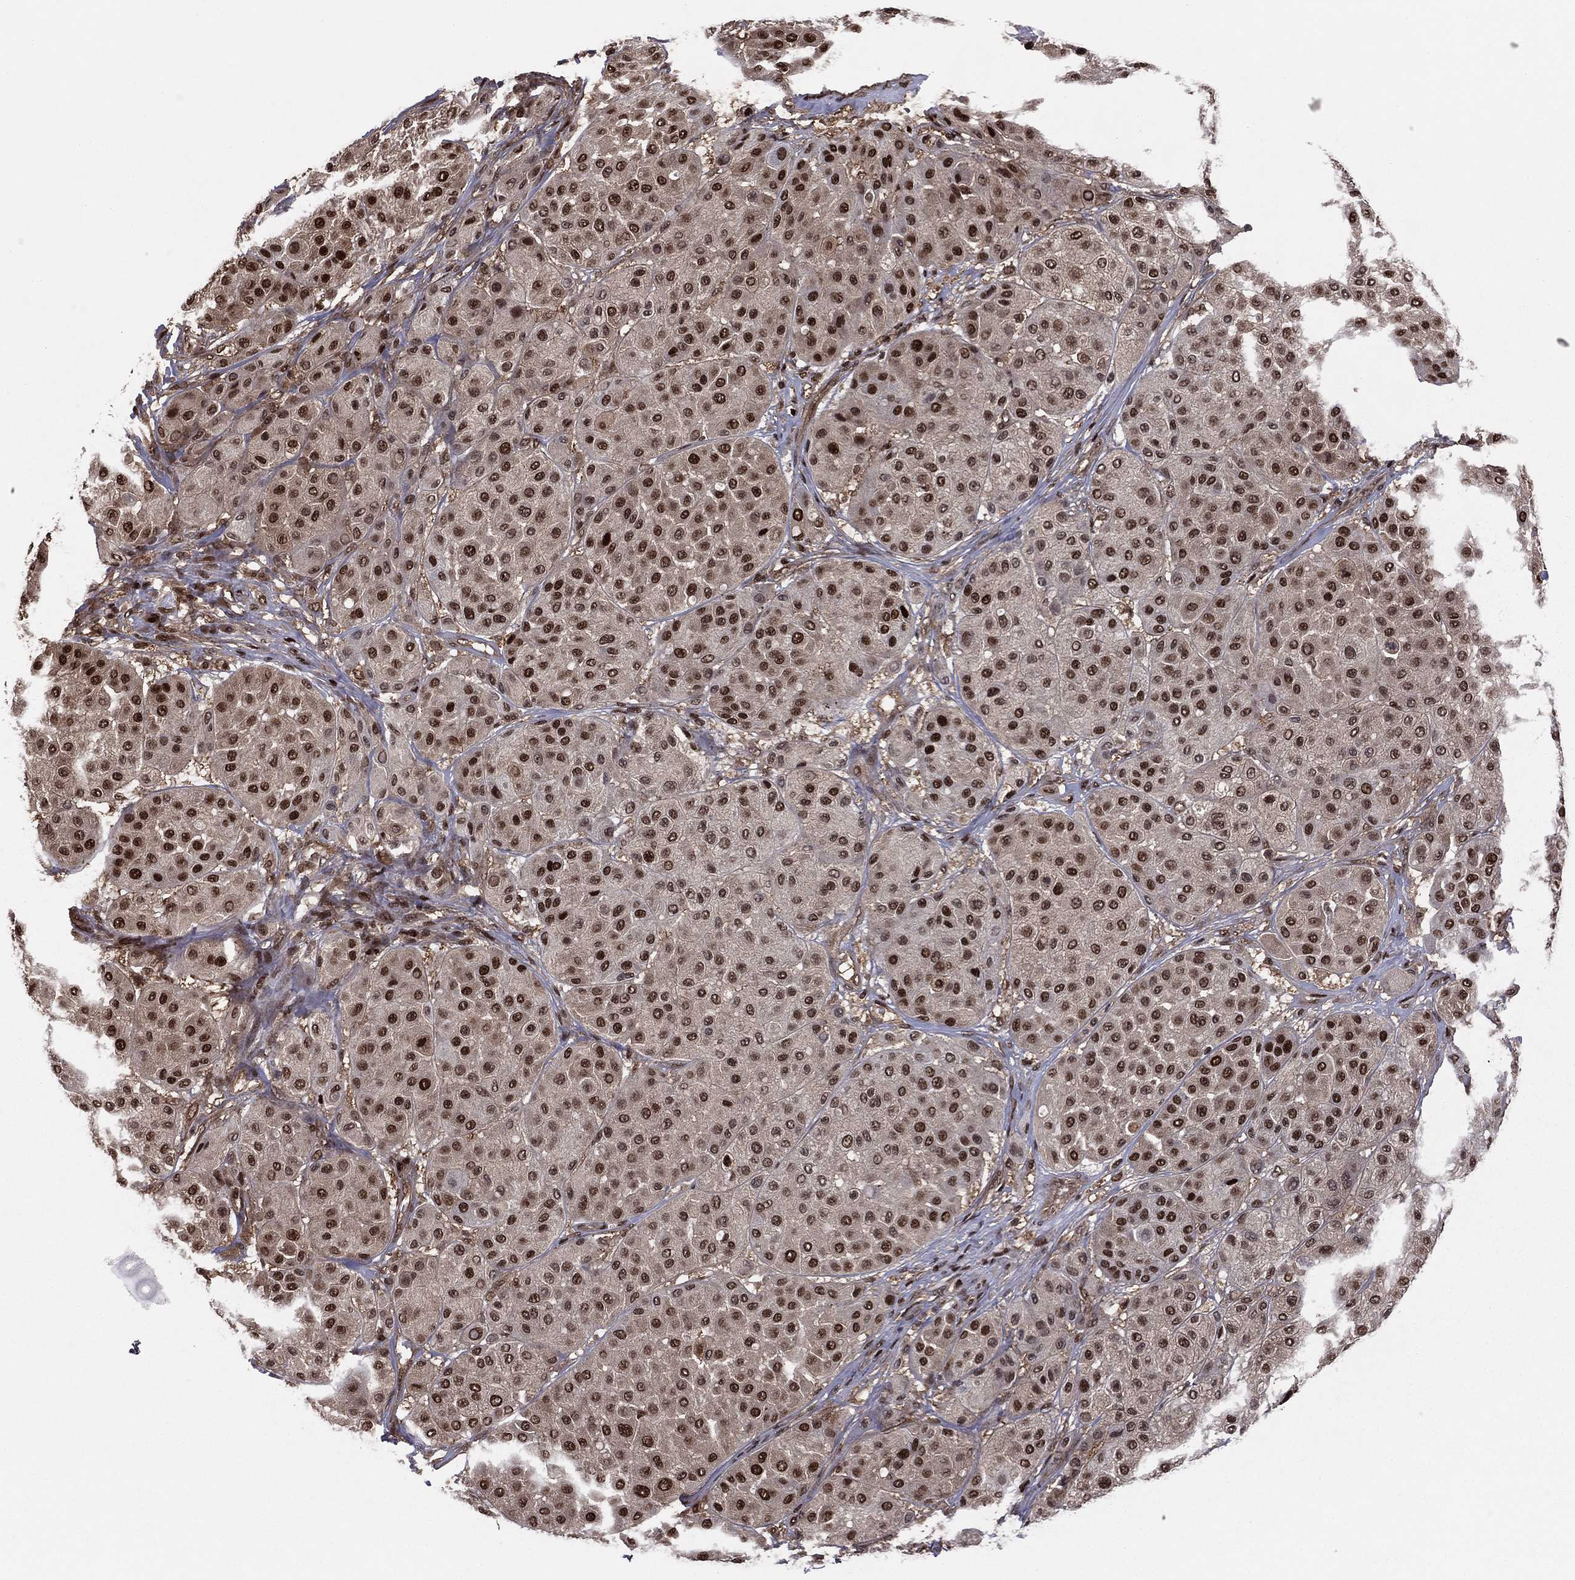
{"staining": {"intensity": "strong", "quantity": ">75%", "location": "nuclear"}, "tissue": "melanoma", "cell_type": "Tumor cells", "image_type": "cancer", "snomed": [{"axis": "morphology", "description": "Malignant melanoma, Metastatic site"}, {"axis": "topography", "description": "Smooth muscle"}], "caption": "Human malignant melanoma (metastatic site) stained for a protein (brown) shows strong nuclear positive expression in about >75% of tumor cells.", "gene": "PSMA1", "patient": {"sex": "male", "age": 41}}